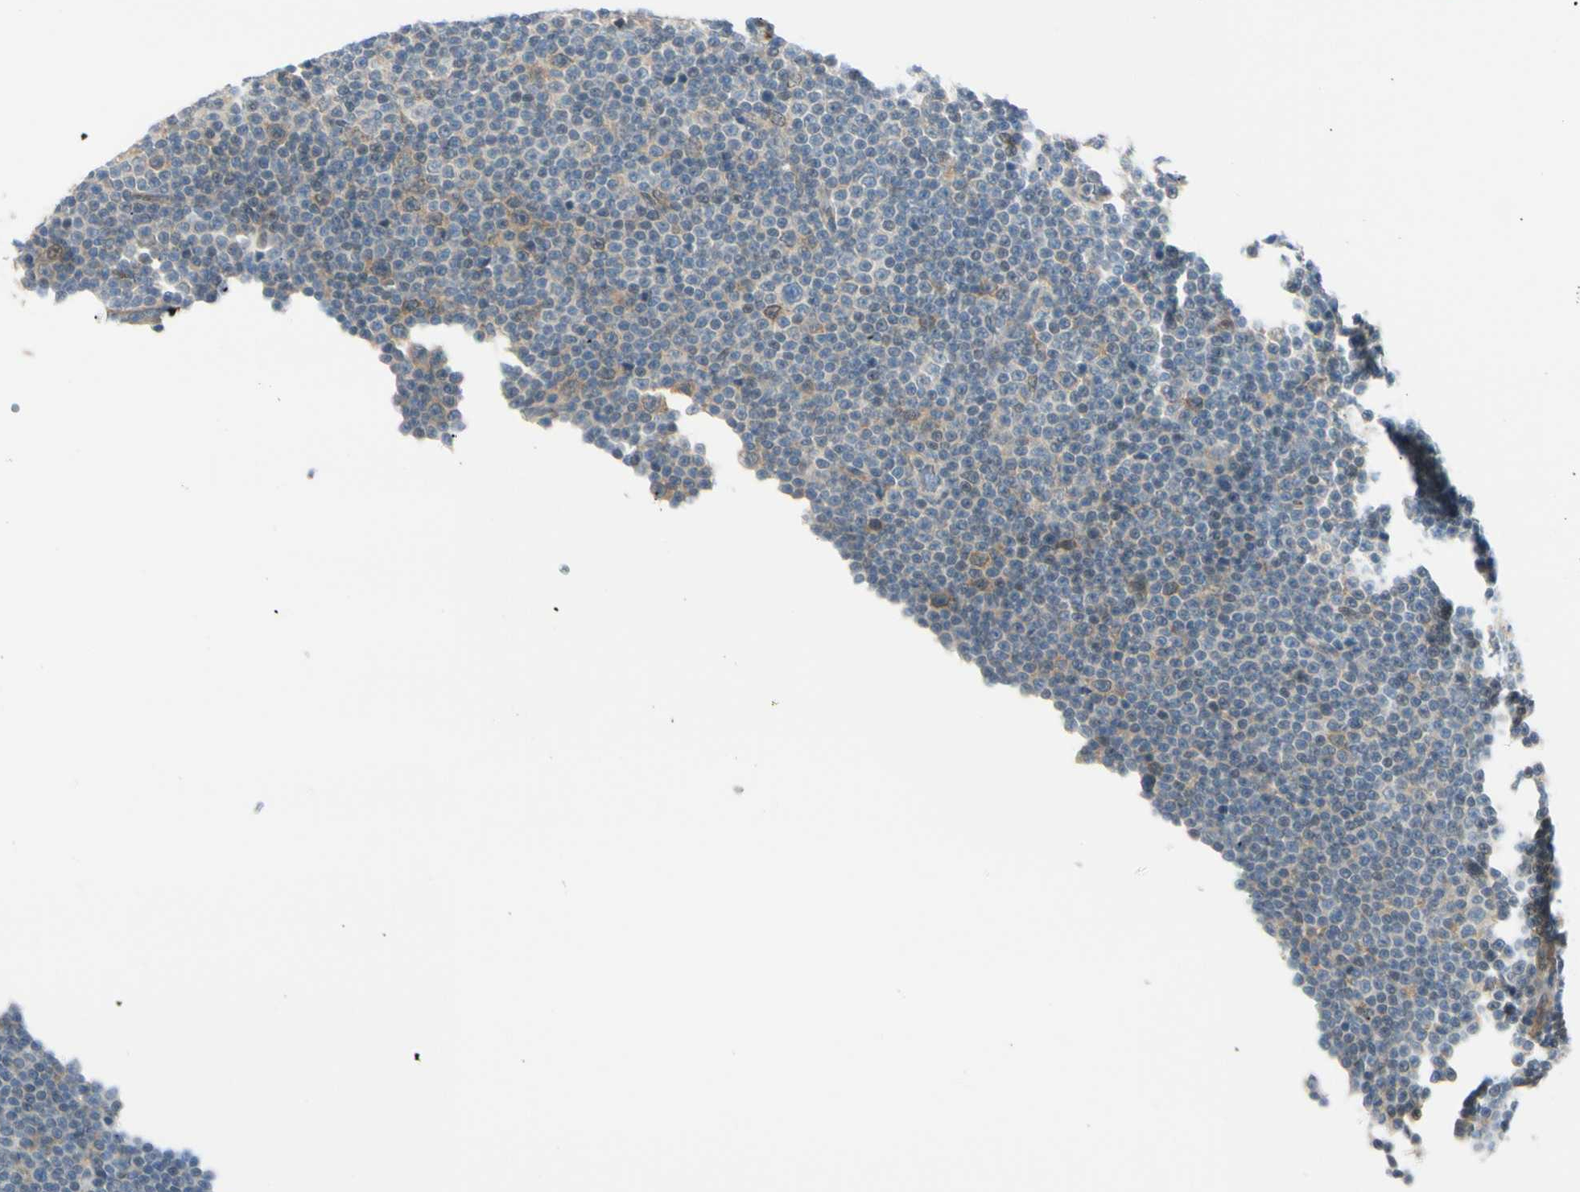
{"staining": {"intensity": "moderate", "quantity": "<25%", "location": "cytoplasmic/membranous"}, "tissue": "lymphoma", "cell_type": "Tumor cells", "image_type": "cancer", "snomed": [{"axis": "morphology", "description": "Malignant lymphoma, non-Hodgkin's type, Low grade"}, {"axis": "topography", "description": "Lymph node"}], "caption": "High-power microscopy captured an immunohistochemistry histopathology image of lymphoma, revealing moderate cytoplasmic/membranous positivity in approximately <25% of tumor cells. (DAB (3,3'-diaminobenzidine) IHC, brown staining for protein, blue staining for nuclei).", "gene": "PTTG1", "patient": {"sex": "female", "age": 67}}